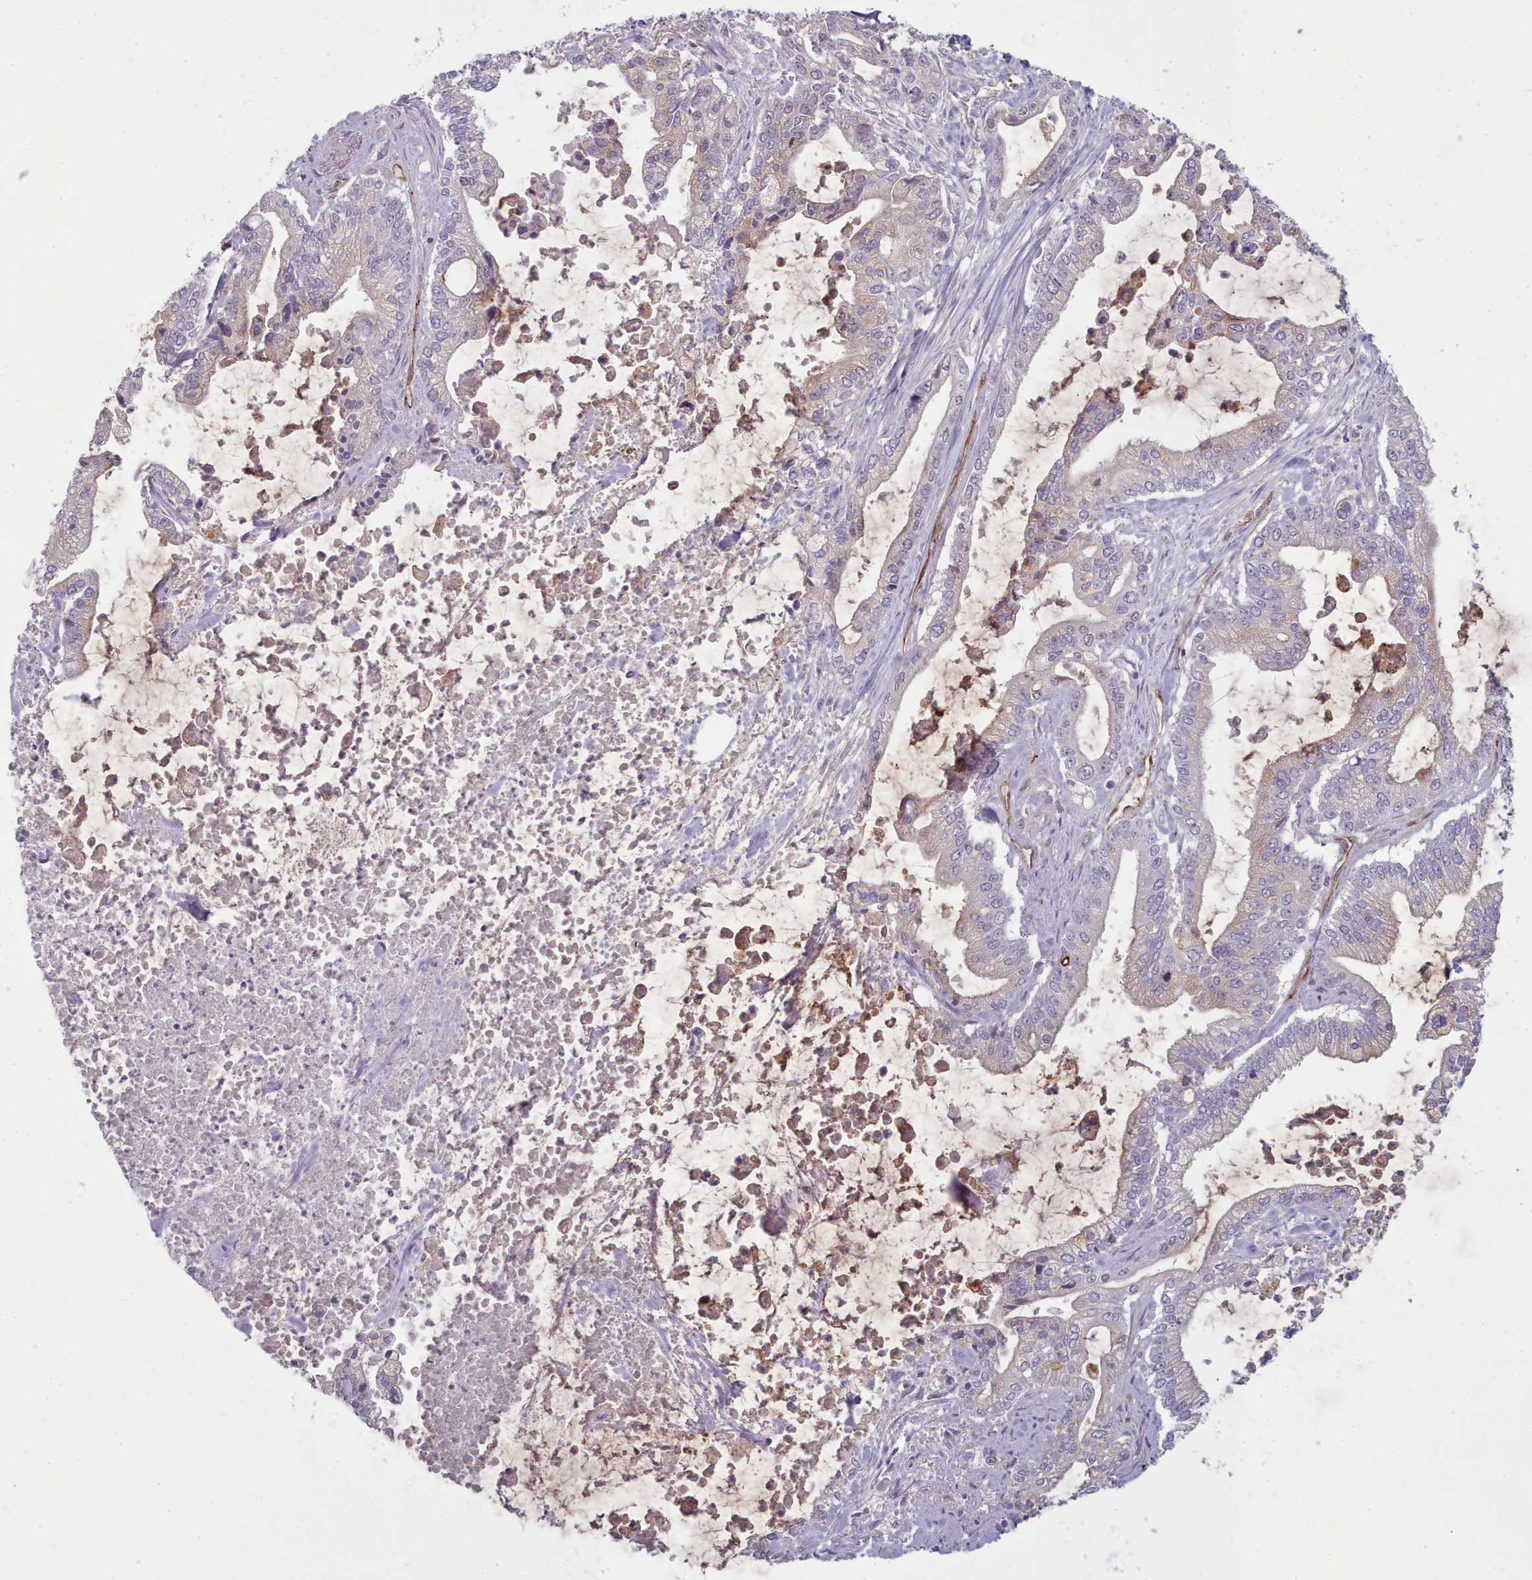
{"staining": {"intensity": "negative", "quantity": "none", "location": "none"}, "tissue": "pancreatic cancer", "cell_type": "Tumor cells", "image_type": "cancer", "snomed": [{"axis": "morphology", "description": "Adenocarcinoma, NOS"}, {"axis": "topography", "description": "Pancreas"}], "caption": "Tumor cells show no significant staining in pancreatic cancer.", "gene": "CD300LF", "patient": {"sex": "male", "age": 69}}